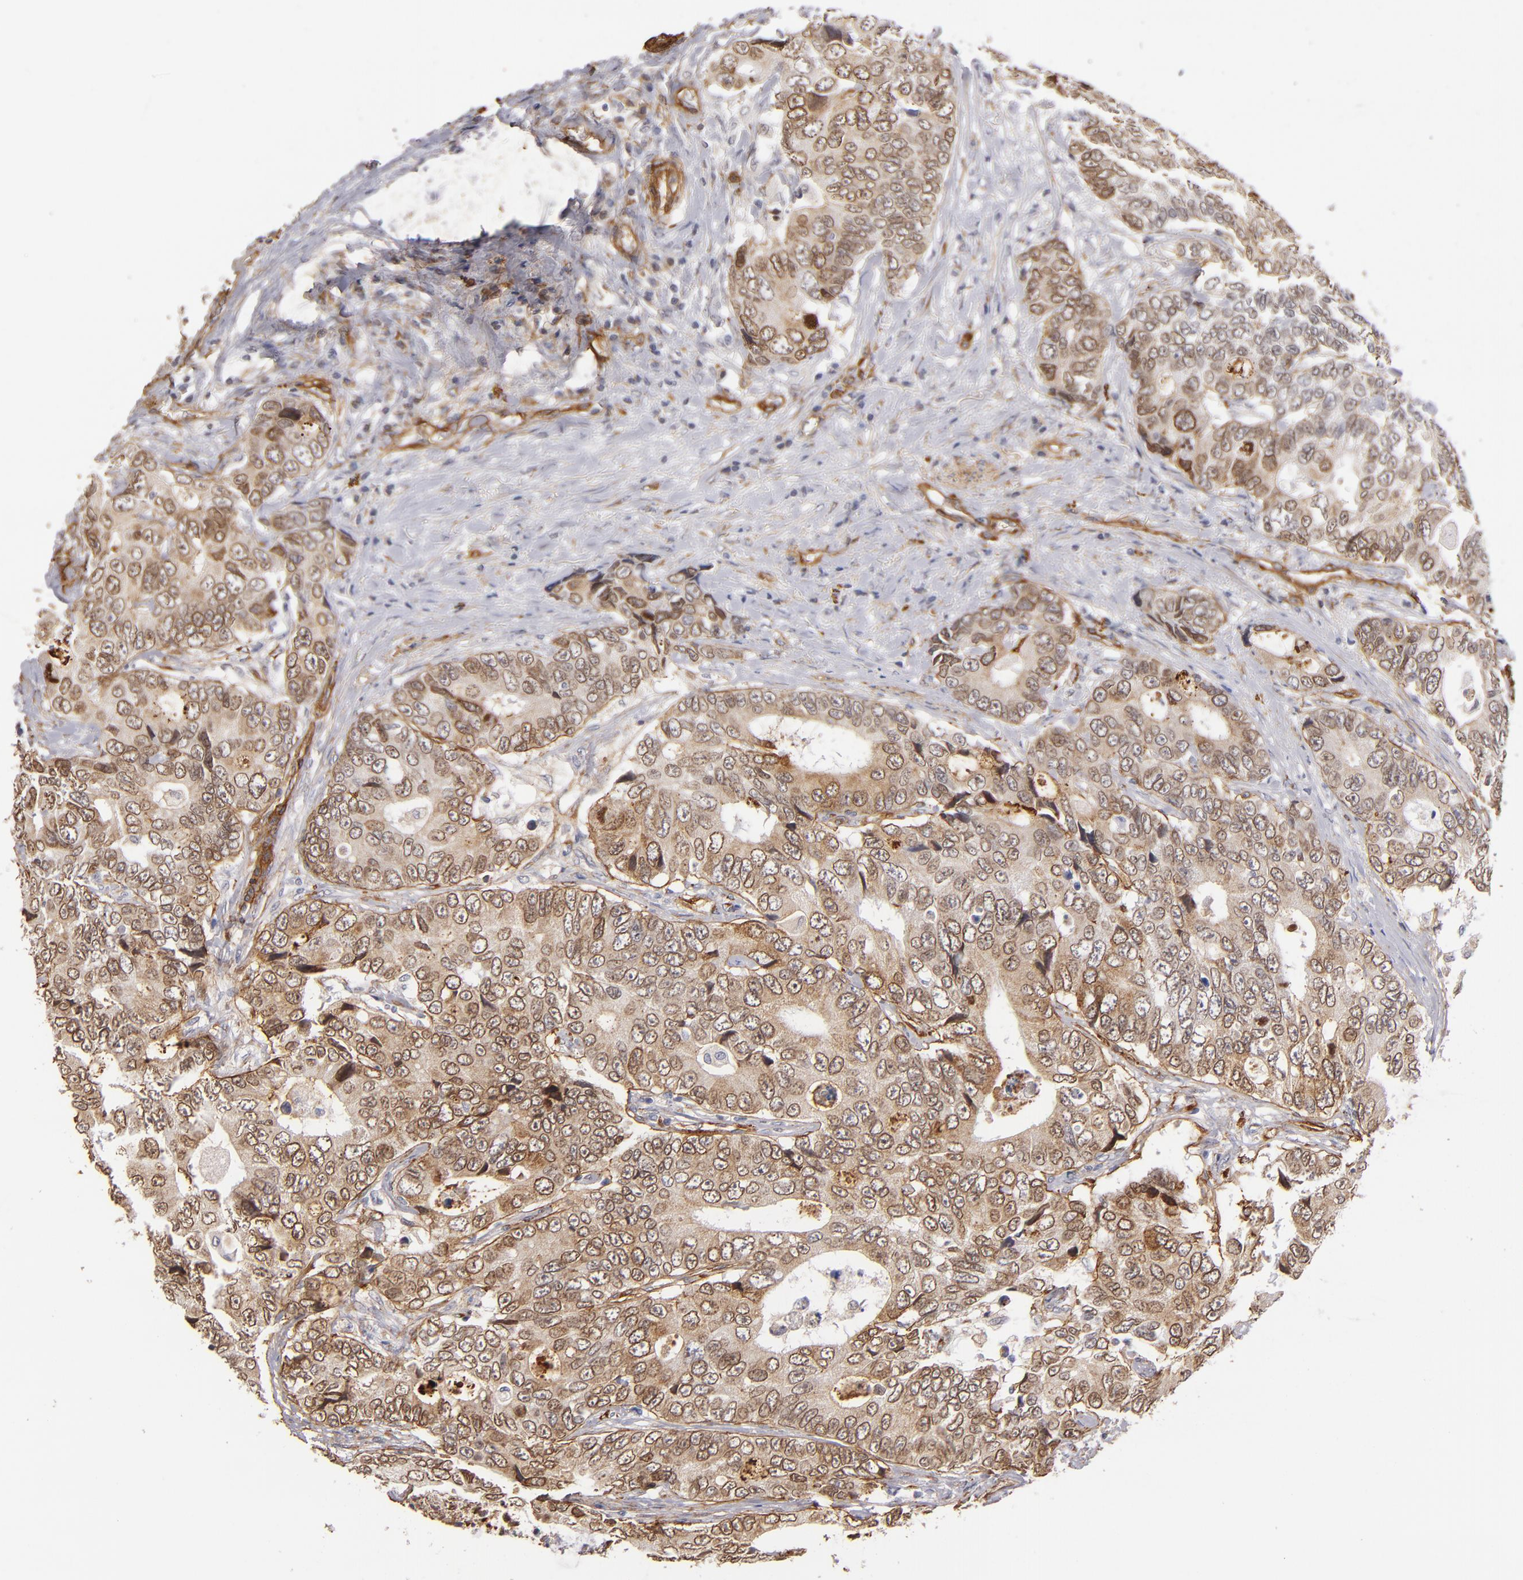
{"staining": {"intensity": "weak", "quantity": ">75%", "location": "cytoplasmic/membranous"}, "tissue": "colorectal cancer", "cell_type": "Tumor cells", "image_type": "cancer", "snomed": [{"axis": "morphology", "description": "Adenocarcinoma, NOS"}, {"axis": "topography", "description": "Rectum"}], "caption": "This is a histology image of immunohistochemistry staining of adenocarcinoma (colorectal), which shows weak expression in the cytoplasmic/membranous of tumor cells.", "gene": "LAMC1", "patient": {"sex": "female", "age": 67}}